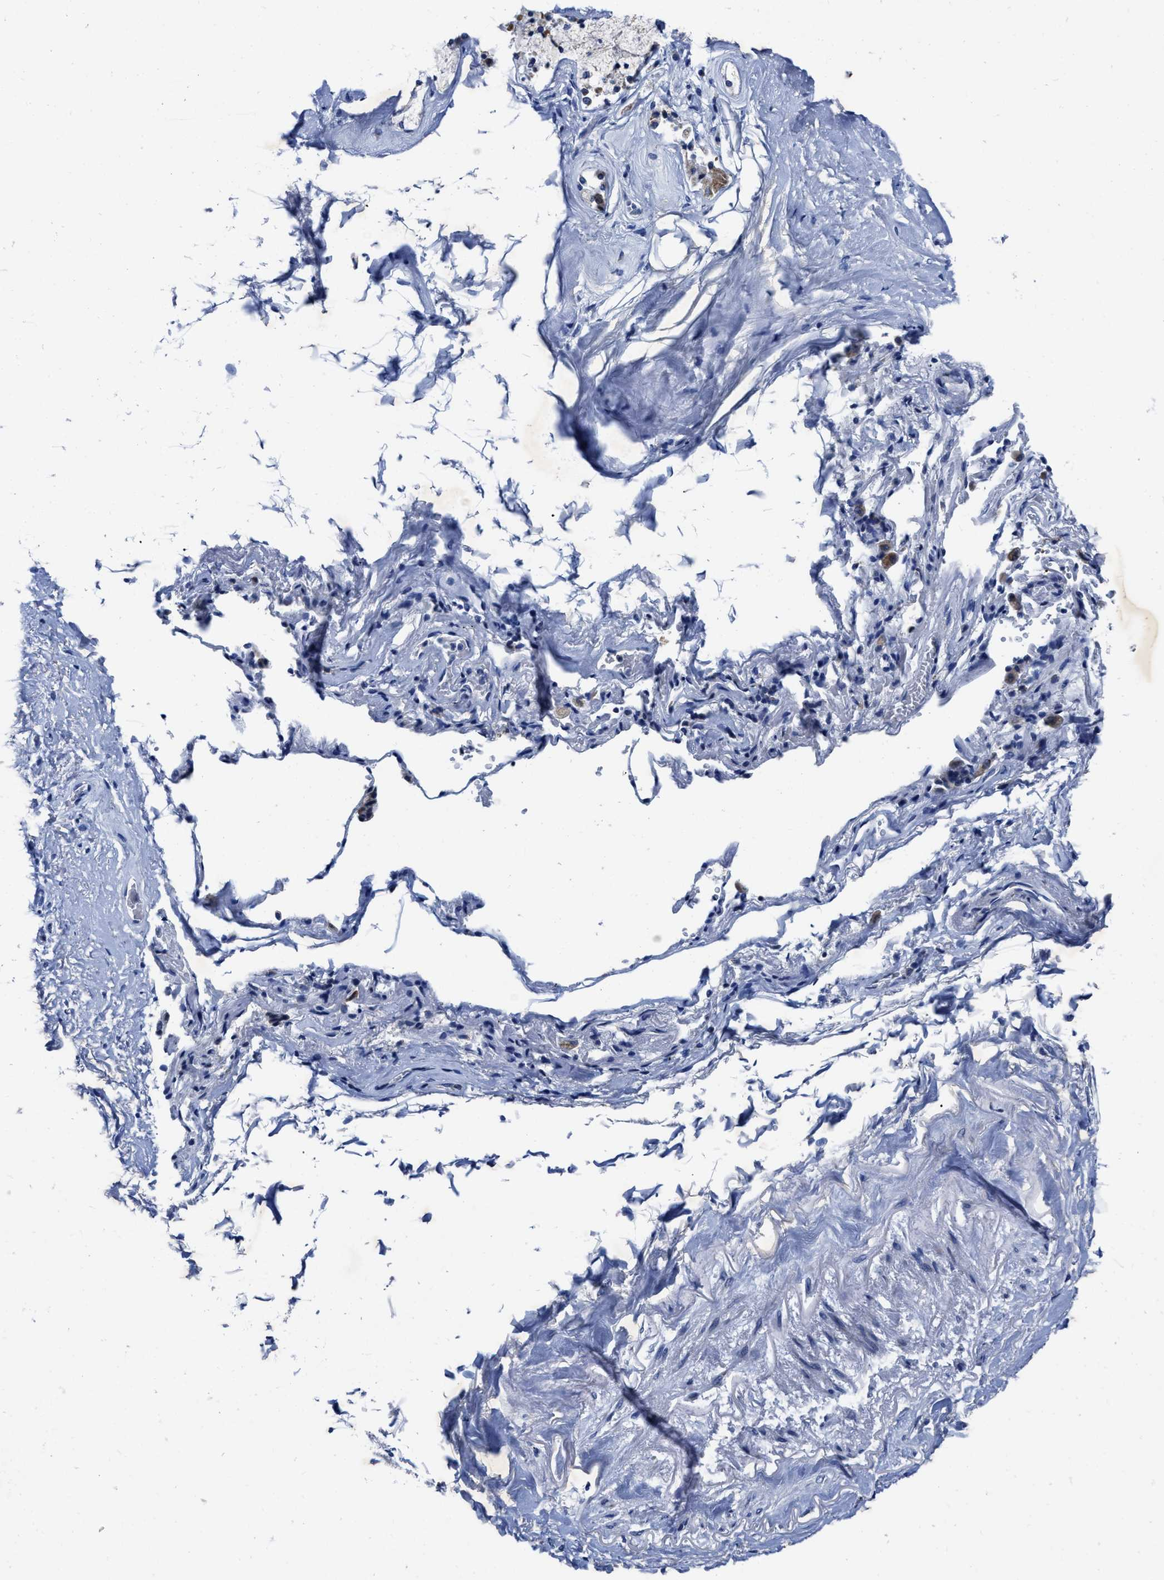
{"staining": {"intensity": "negative", "quantity": "none", "location": "none"}, "tissue": "adipose tissue", "cell_type": "Adipocytes", "image_type": "normal", "snomed": [{"axis": "morphology", "description": "Normal tissue, NOS"}, {"axis": "topography", "description": "Cartilage tissue"}, {"axis": "topography", "description": "Lung"}], "caption": "This histopathology image is of normal adipose tissue stained with immunohistochemistry to label a protein in brown with the nuclei are counter-stained blue. There is no expression in adipocytes.", "gene": "TBRG4", "patient": {"sex": "female", "age": 77}}